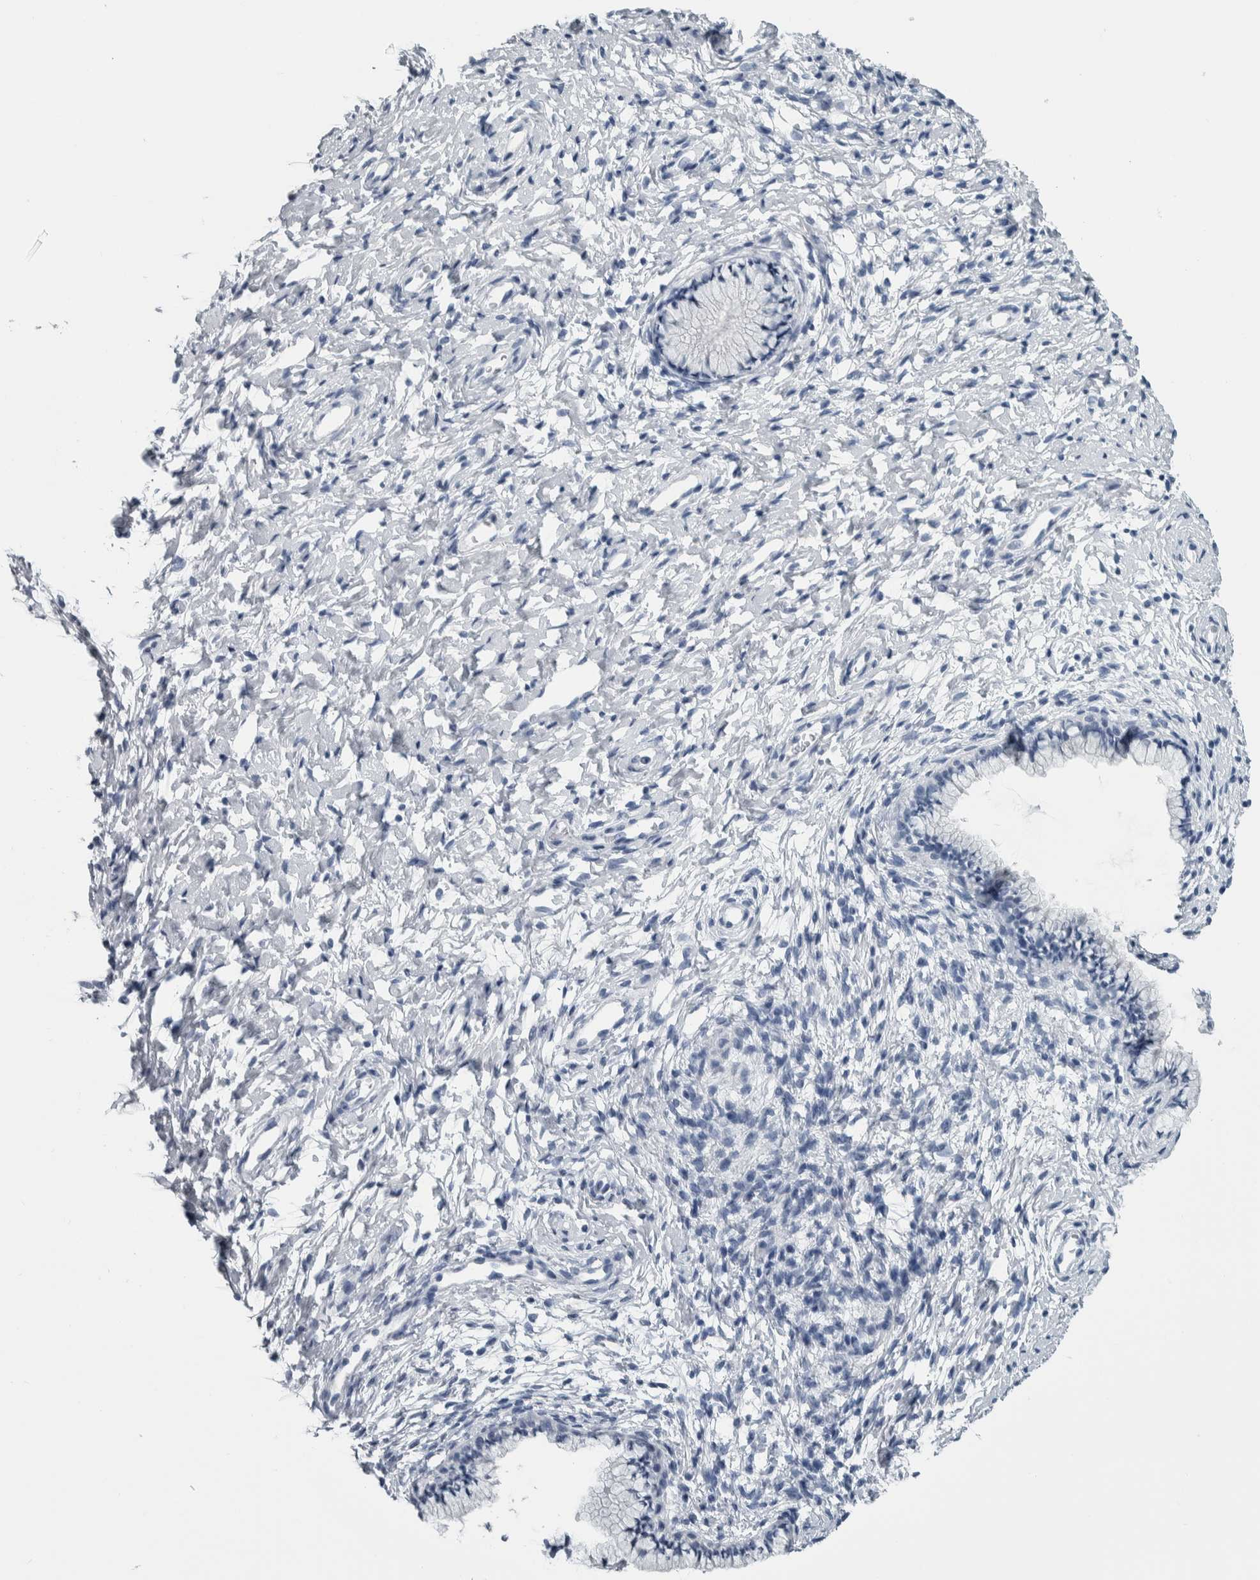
{"staining": {"intensity": "negative", "quantity": "none", "location": "none"}, "tissue": "cervix", "cell_type": "Glandular cells", "image_type": "normal", "snomed": [{"axis": "morphology", "description": "Normal tissue, NOS"}, {"axis": "topography", "description": "Cervix"}], "caption": "Immunohistochemistry image of benign cervix: cervix stained with DAB (3,3'-diaminobenzidine) displays no significant protein positivity in glandular cells. (DAB (3,3'-diaminobenzidine) immunohistochemistry, high magnification).", "gene": "CDH17", "patient": {"sex": "female", "age": 72}}